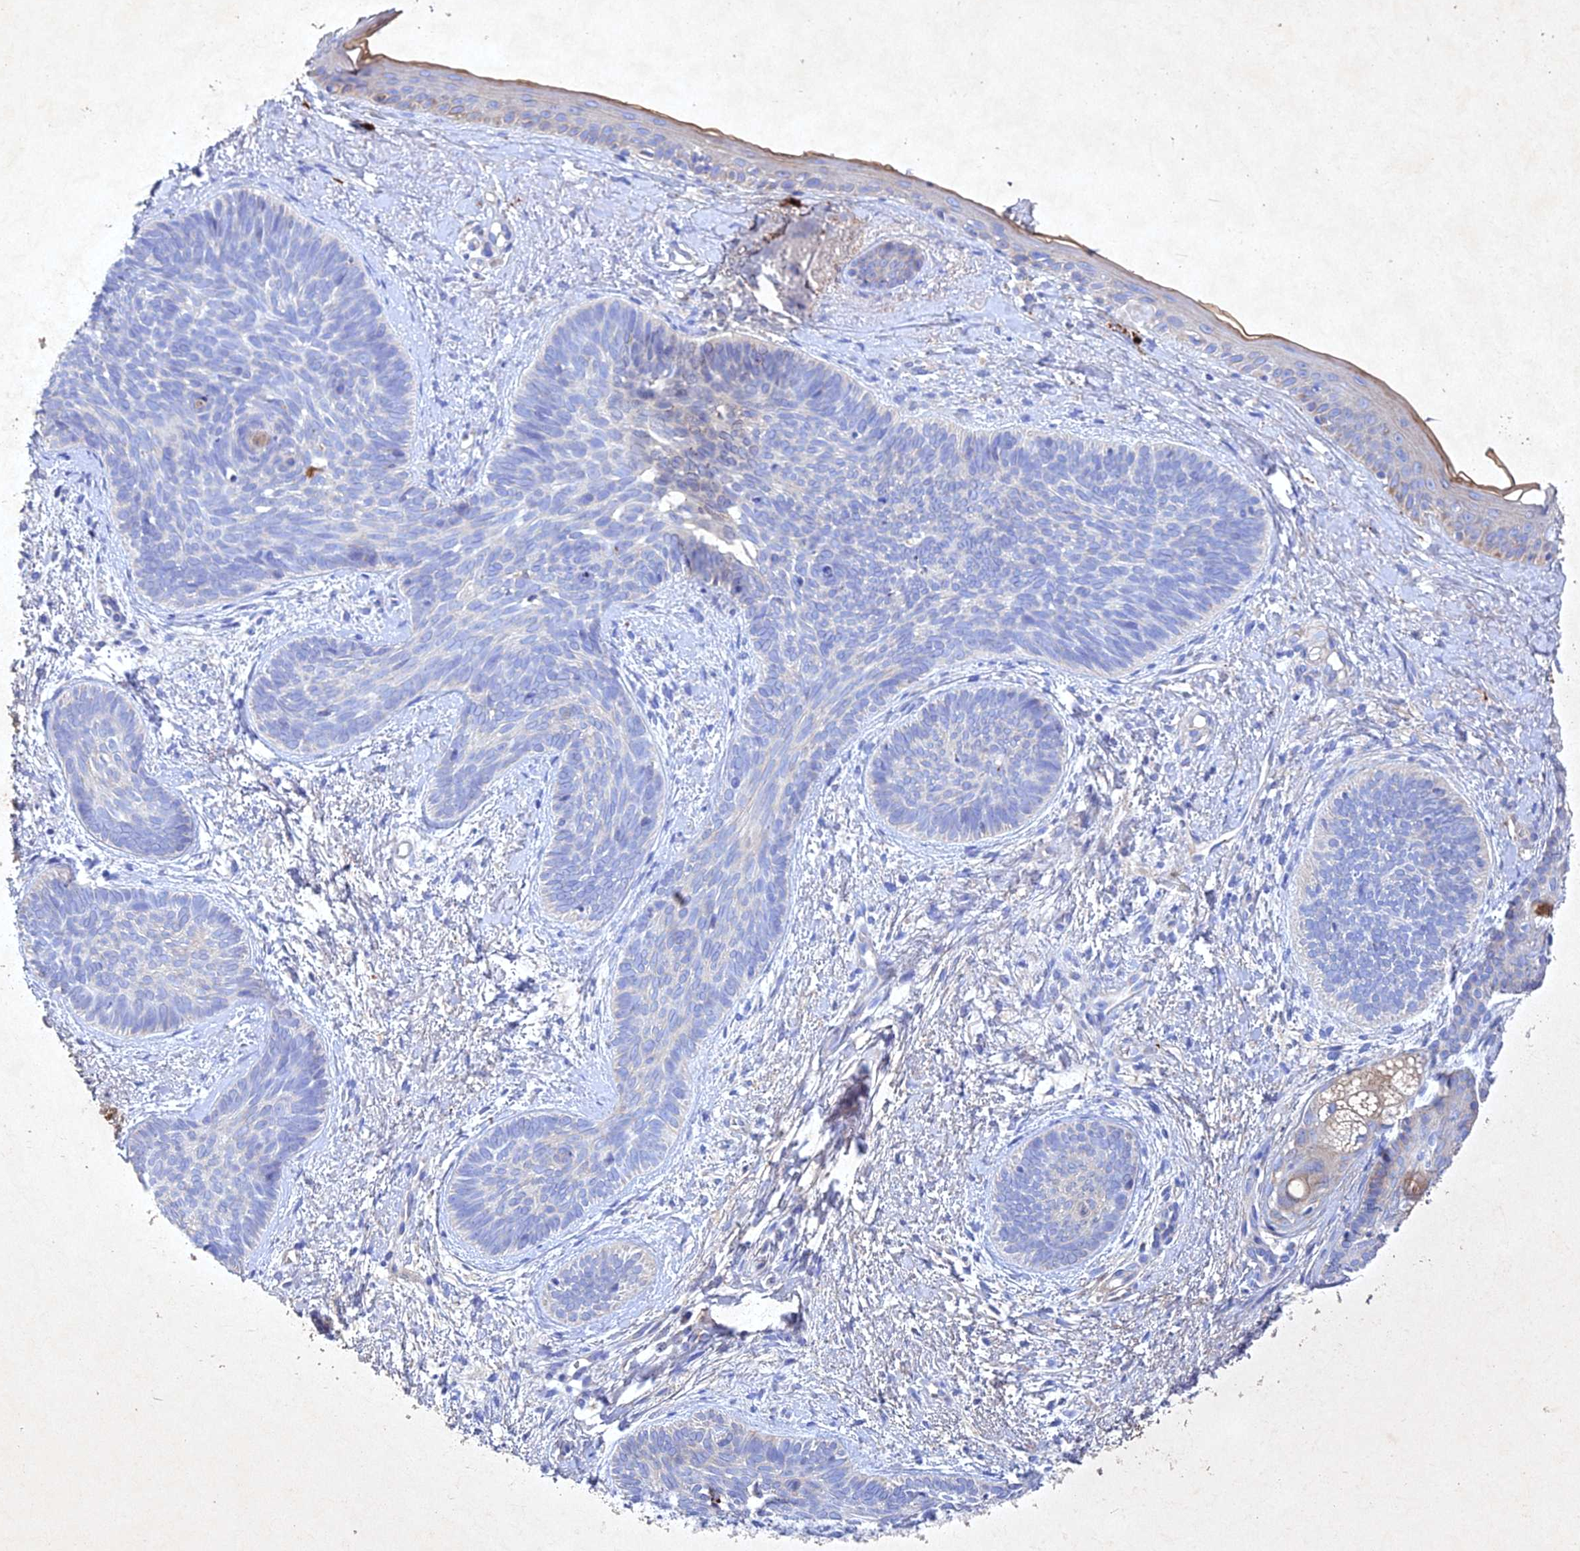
{"staining": {"intensity": "negative", "quantity": "none", "location": "none"}, "tissue": "skin cancer", "cell_type": "Tumor cells", "image_type": "cancer", "snomed": [{"axis": "morphology", "description": "Basal cell carcinoma"}, {"axis": "topography", "description": "Skin"}], "caption": "This micrograph is of skin cancer stained with IHC to label a protein in brown with the nuclei are counter-stained blue. There is no staining in tumor cells.", "gene": "NDUFV1", "patient": {"sex": "female", "age": 81}}